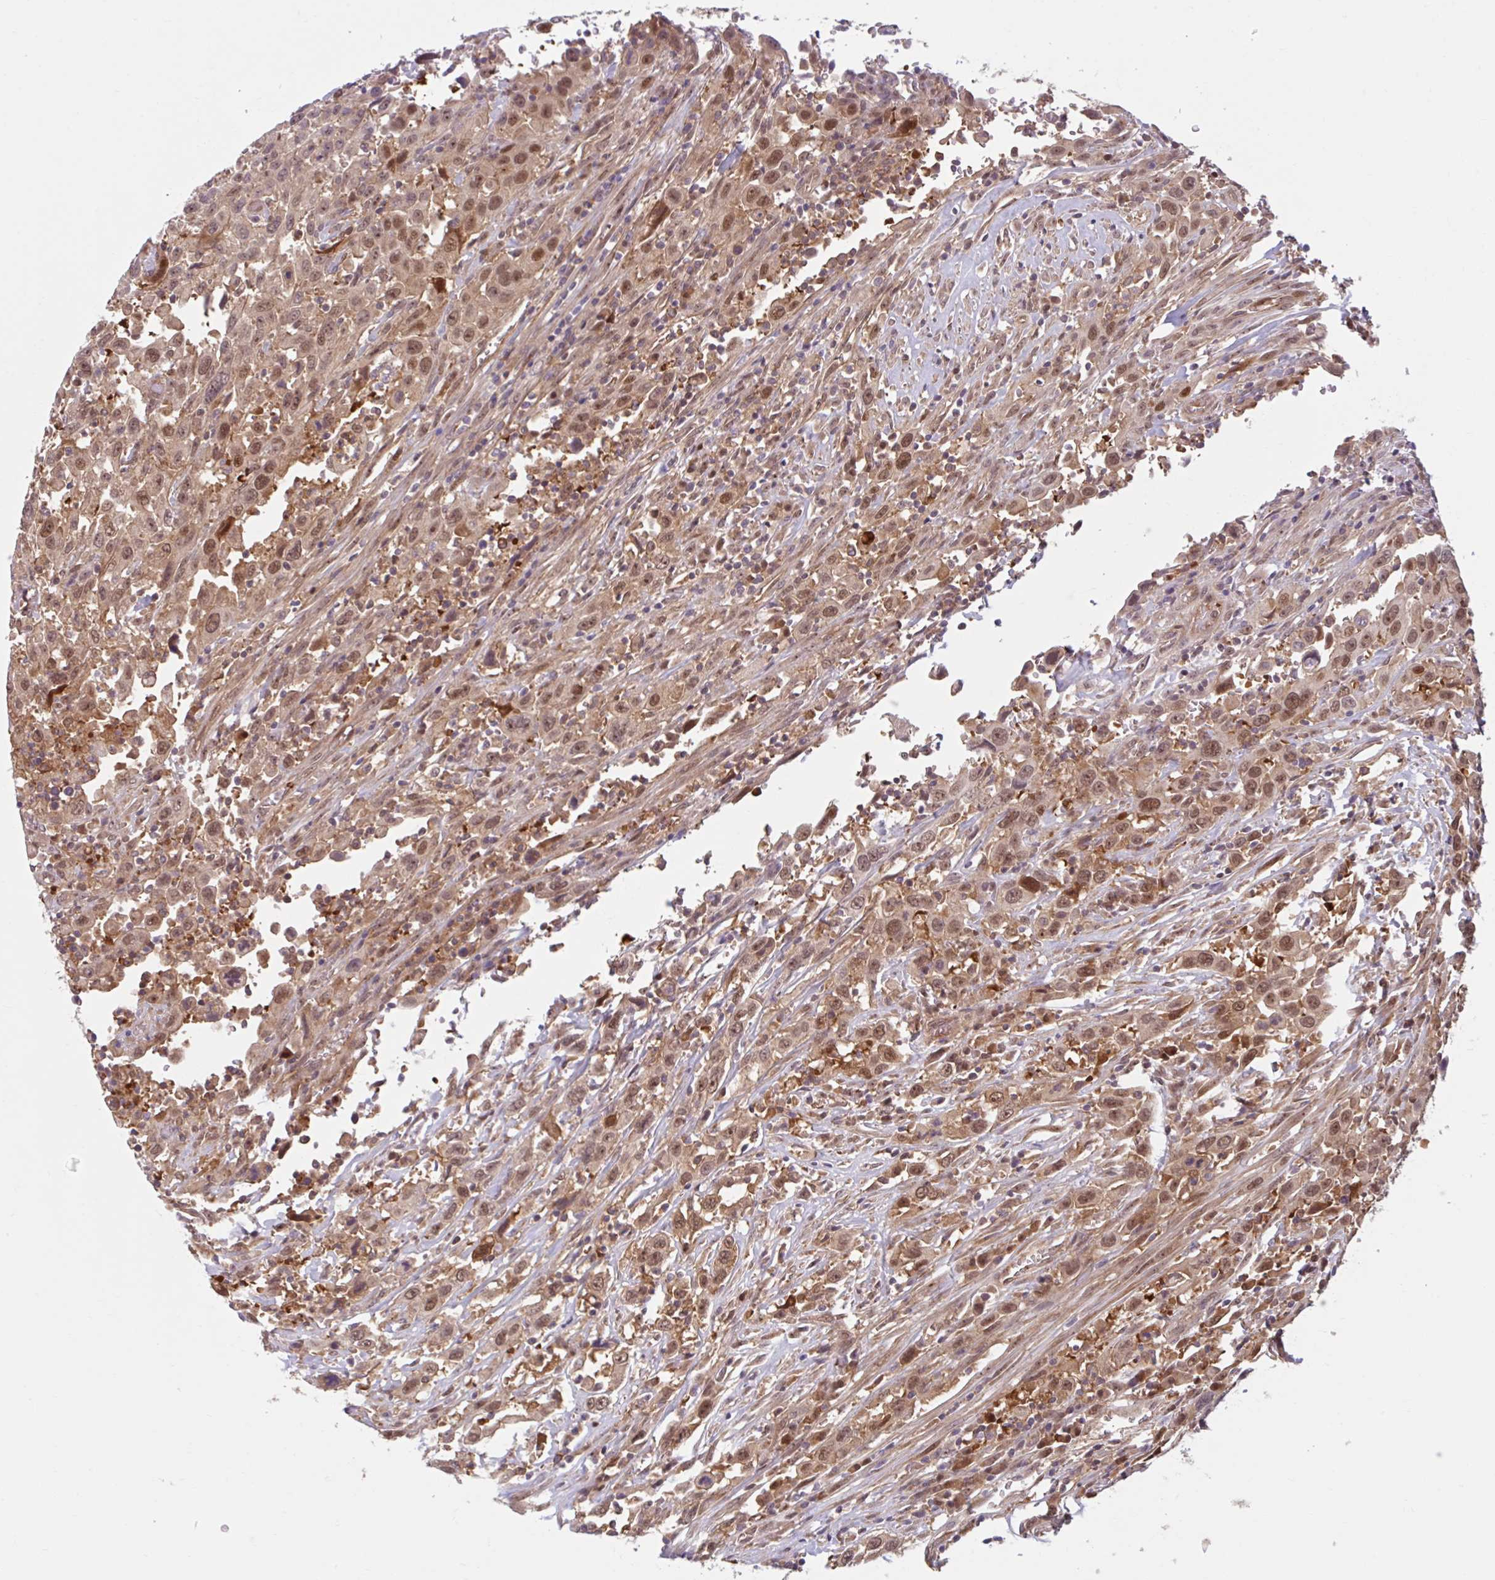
{"staining": {"intensity": "moderate", "quantity": ">75%", "location": "cytoplasmic/membranous,nuclear"}, "tissue": "urothelial cancer", "cell_type": "Tumor cells", "image_type": "cancer", "snomed": [{"axis": "morphology", "description": "Urothelial carcinoma, High grade"}, {"axis": "topography", "description": "Urinary bladder"}], "caption": "High-grade urothelial carcinoma stained for a protein demonstrates moderate cytoplasmic/membranous and nuclear positivity in tumor cells. Ihc stains the protein of interest in brown and the nuclei are stained blue.", "gene": "HMBS", "patient": {"sex": "male", "age": 61}}